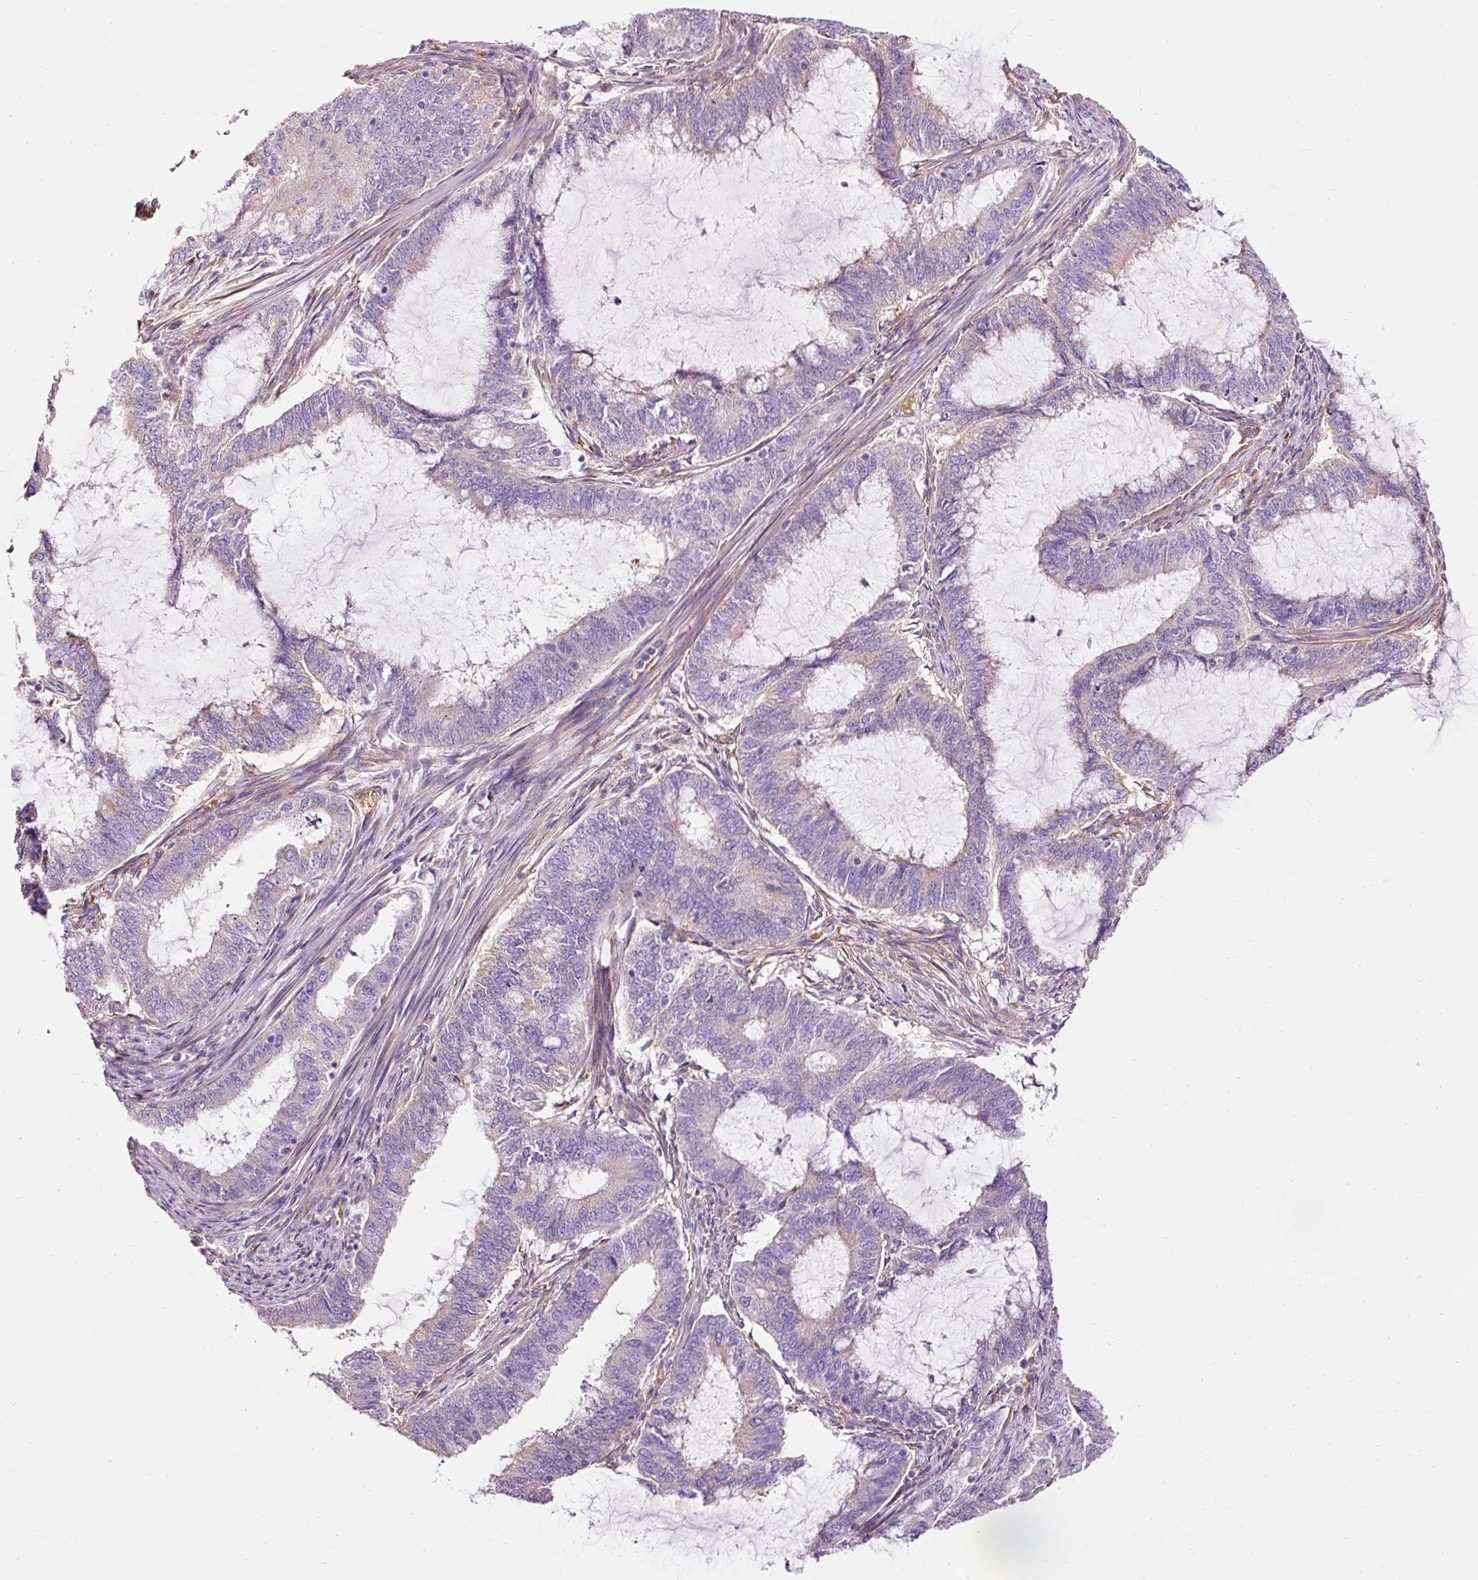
{"staining": {"intensity": "moderate", "quantity": "<25%", "location": "cytoplasmic/membranous"}, "tissue": "endometrial cancer", "cell_type": "Tumor cells", "image_type": "cancer", "snomed": [{"axis": "morphology", "description": "Adenocarcinoma, NOS"}, {"axis": "topography", "description": "Endometrium"}], "caption": "Tumor cells demonstrate low levels of moderate cytoplasmic/membranous staining in about <25% of cells in endometrial cancer. The staining was performed using DAB (3,3'-diaminobenzidine), with brown indicating positive protein expression. Nuclei are stained blue with hematoxylin.", "gene": "PRRC2A", "patient": {"sex": "female", "age": 51}}